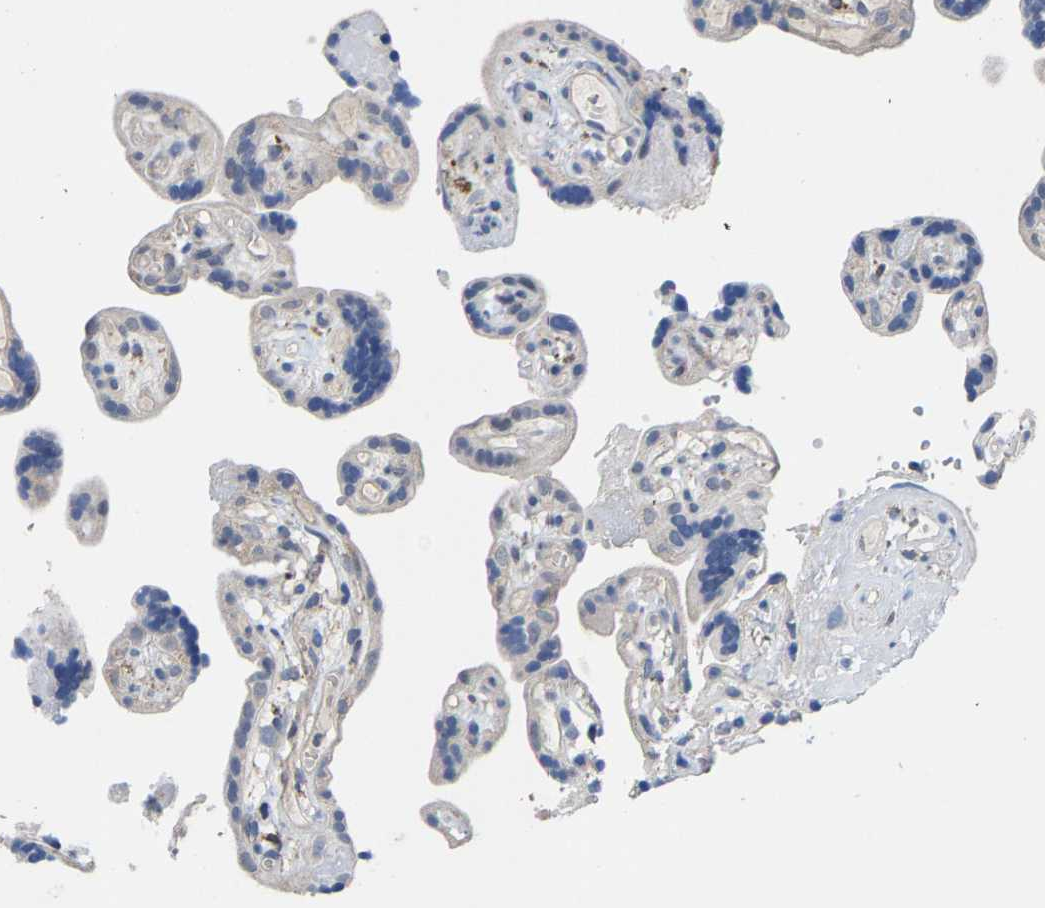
{"staining": {"intensity": "strong", "quantity": "<25%", "location": "cytoplasmic/membranous"}, "tissue": "placenta", "cell_type": "Decidual cells", "image_type": "normal", "snomed": [{"axis": "morphology", "description": "Normal tissue, NOS"}, {"axis": "topography", "description": "Placenta"}], "caption": "Immunohistochemistry staining of unremarkable placenta, which demonstrates medium levels of strong cytoplasmic/membranous expression in approximately <25% of decidual cells indicating strong cytoplasmic/membranous protein positivity. The staining was performed using DAB (brown) for protein detection and nuclei were counterstained in hematoxylin (blue).", "gene": "TDRKH", "patient": {"sex": "female", "age": 30}}